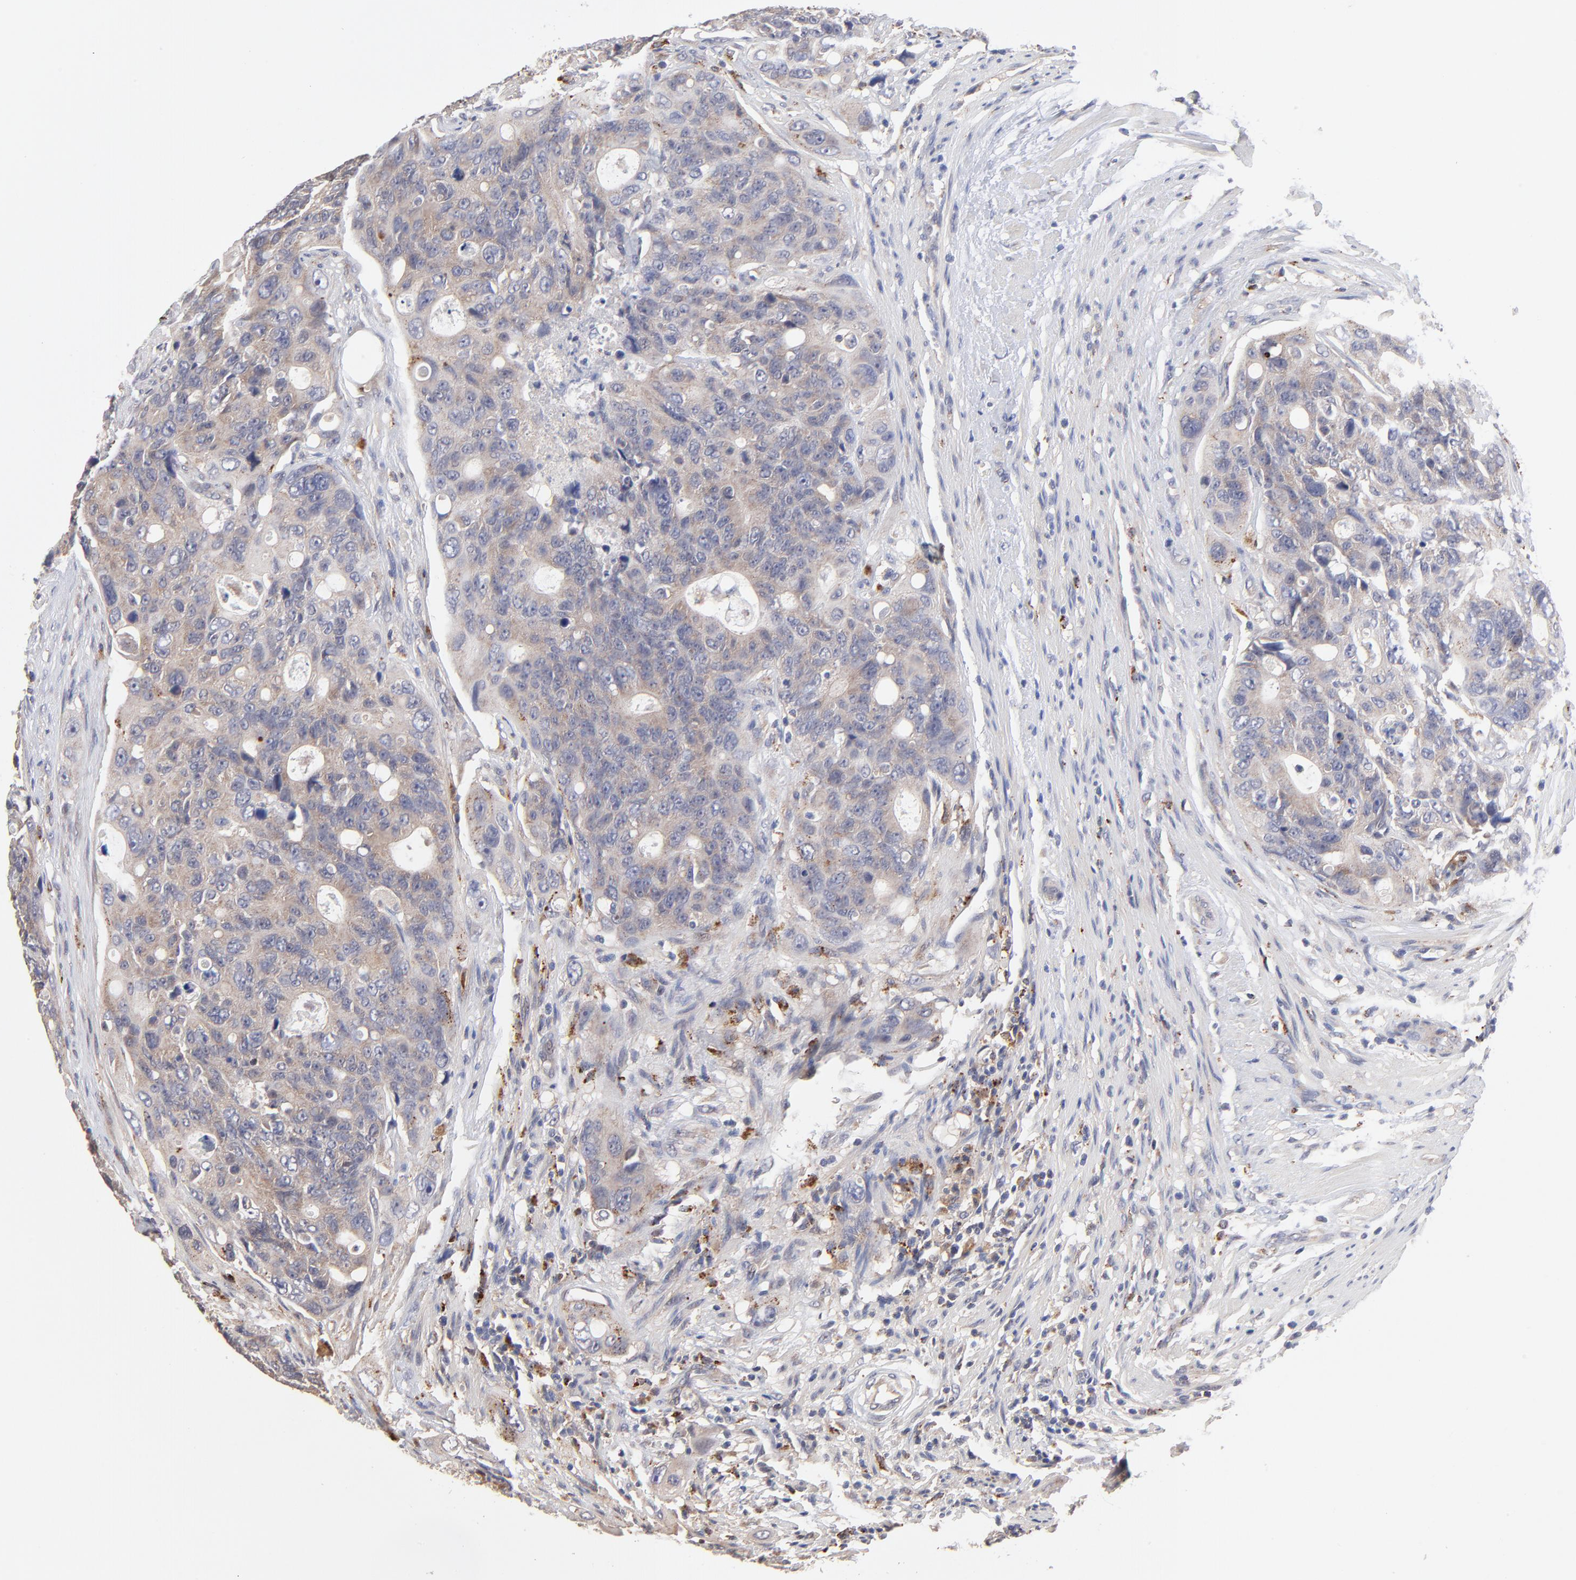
{"staining": {"intensity": "weak", "quantity": "25%-75%", "location": "cytoplasmic/membranous"}, "tissue": "colorectal cancer", "cell_type": "Tumor cells", "image_type": "cancer", "snomed": [{"axis": "morphology", "description": "Adenocarcinoma, NOS"}, {"axis": "topography", "description": "Colon"}], "caption": "Immunohistochemical staining of human colorectal cancer shows low levels of weak cytoplasmic/membranous expression in about 25%-75% of tumor cells. The staining is performed using DAB (3,3'-diaminobenzidine) brown chromogen to label protein expression. The nuclei are counter-stained blue using hematoxylin.", "gene": "PDE4B", "patient": {"sex": "female", "age": 57}}